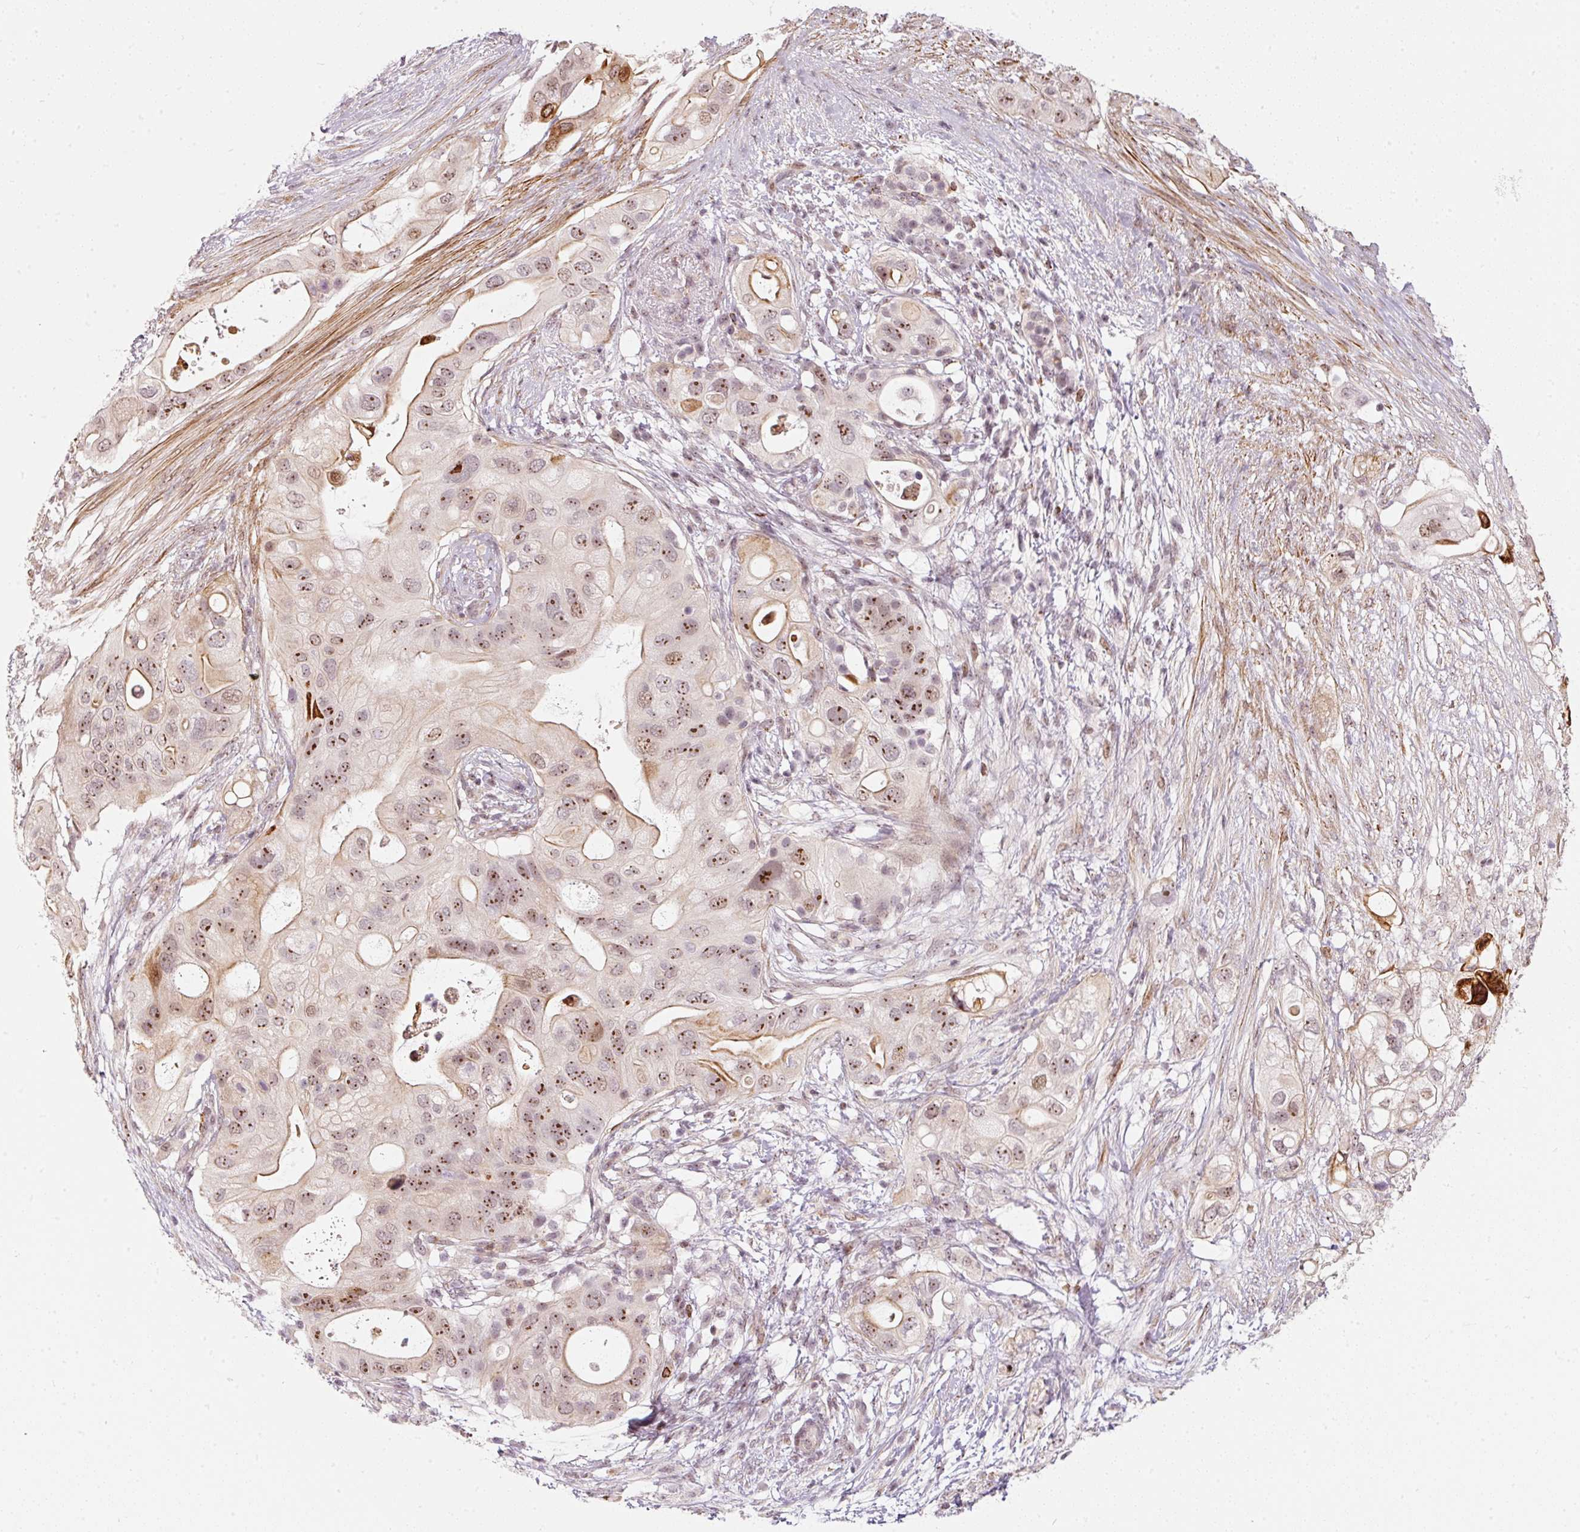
{"staining": {"intensity": "strong", "quantity": ">75%", "location": "nuclear"}, "tissue": "pancreatic cancer", "cell_type": "Tumor cells", "image_type": "cancer", "snomed": [{"axis": "morphology", "description": "Adenocarcinoma, NOS"}, {"axis": "topography", "description": "Pancreas"}], "caption": "A high amount of strong nuclear staining is identified in about >75% of tumor cells in pancreatic cancer tissue.", "gene": "MXRA8", "patient": {"sex": "female", "age": 72}}